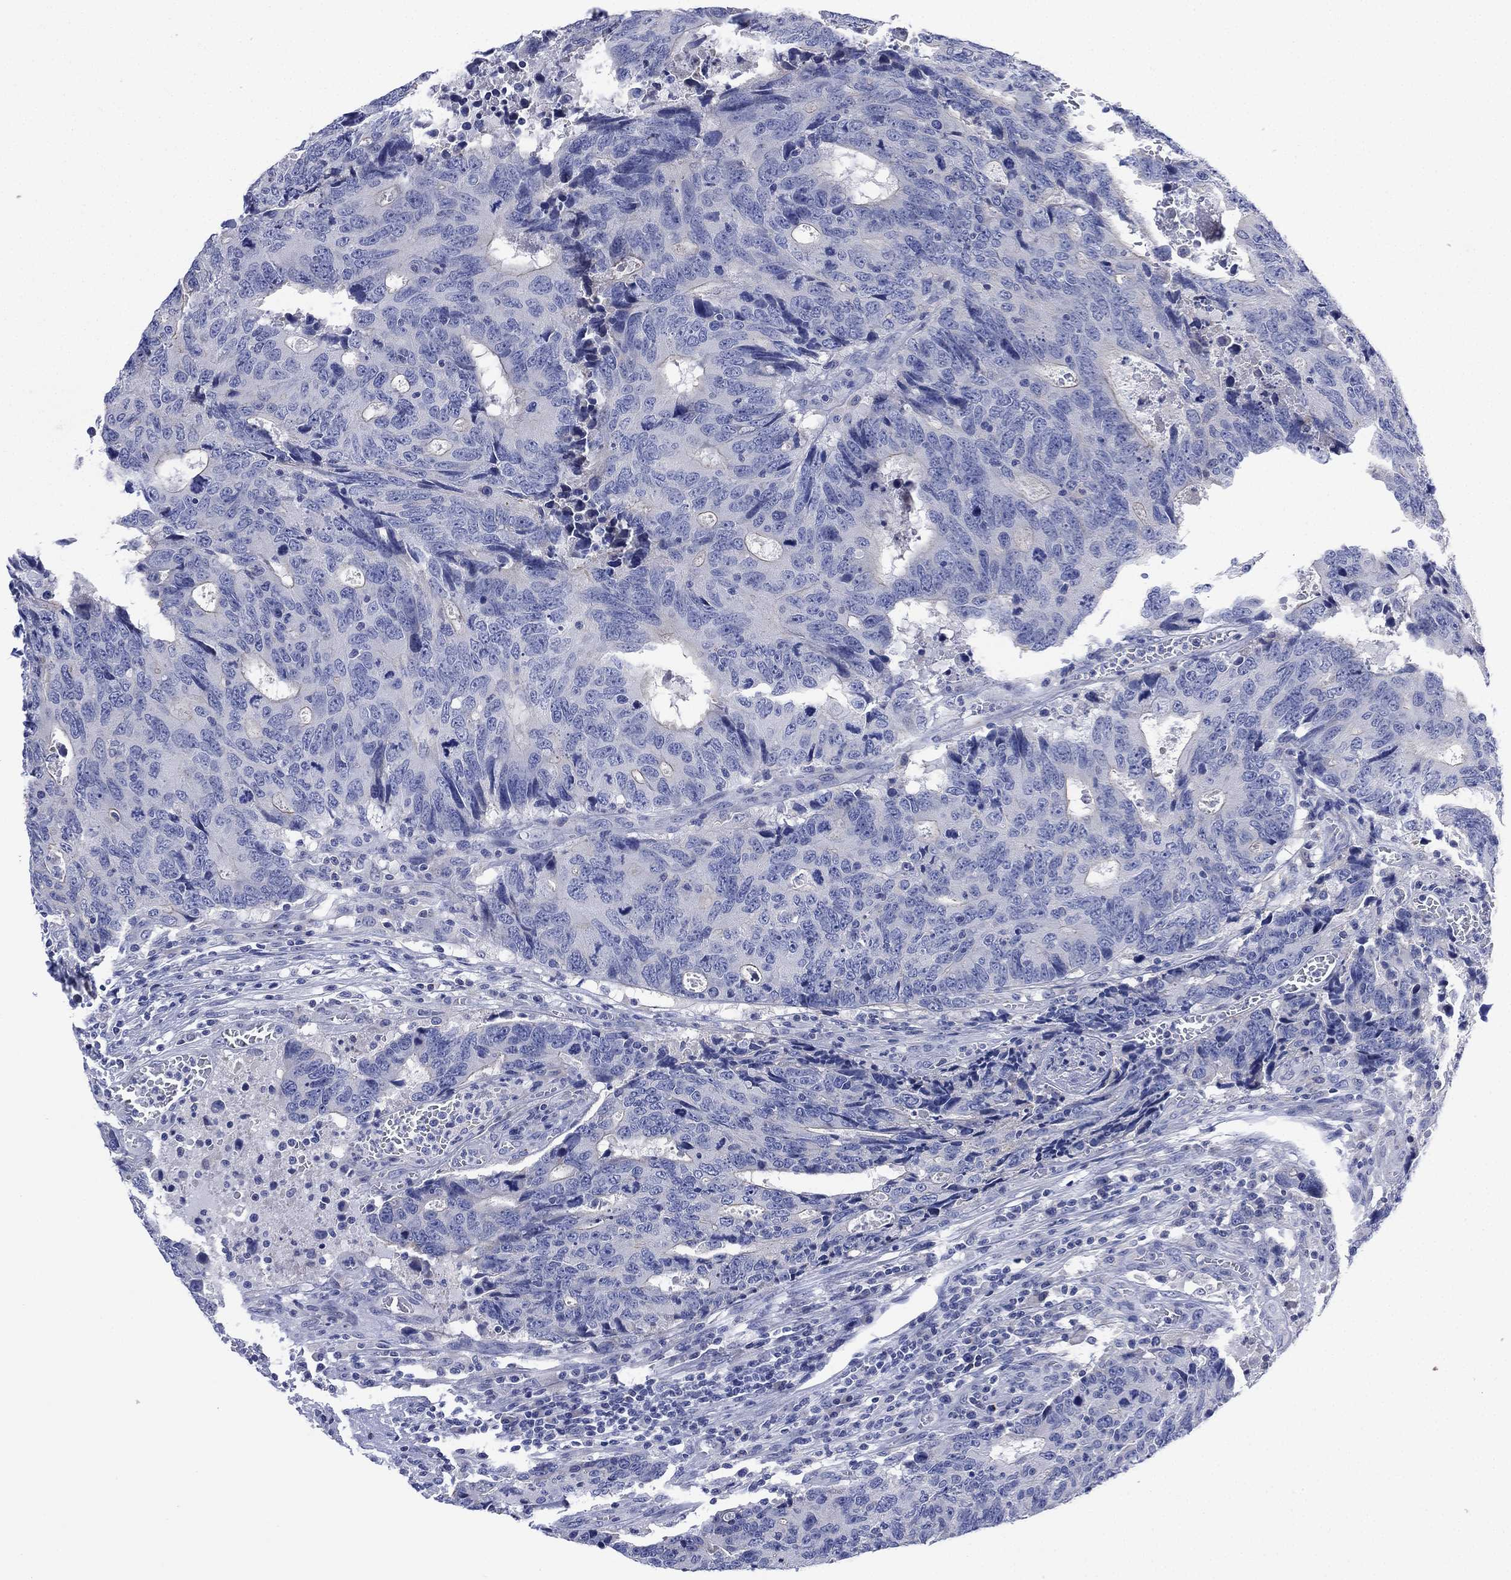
{"staining": {"intensity": "negative", "quantity": "none", "location": "none"}, "tissue": "colorectal cancer", "cell_type": "Tumor cells", "image_type": "cancer", "snomed": [{"axis": "morphology", "description": "Adenocarcinoma, NOS"}, {"axis": "topography", "description": "Colon"}], "caption": "Tumor cells show no significant staining in colorectal cancer. (DAB immunohistochemistry (IHC) visualized using brightfield microscopy, high magnification).", "gene": "CHRNA3", "patient": {"sex": "female", "age": 77}}